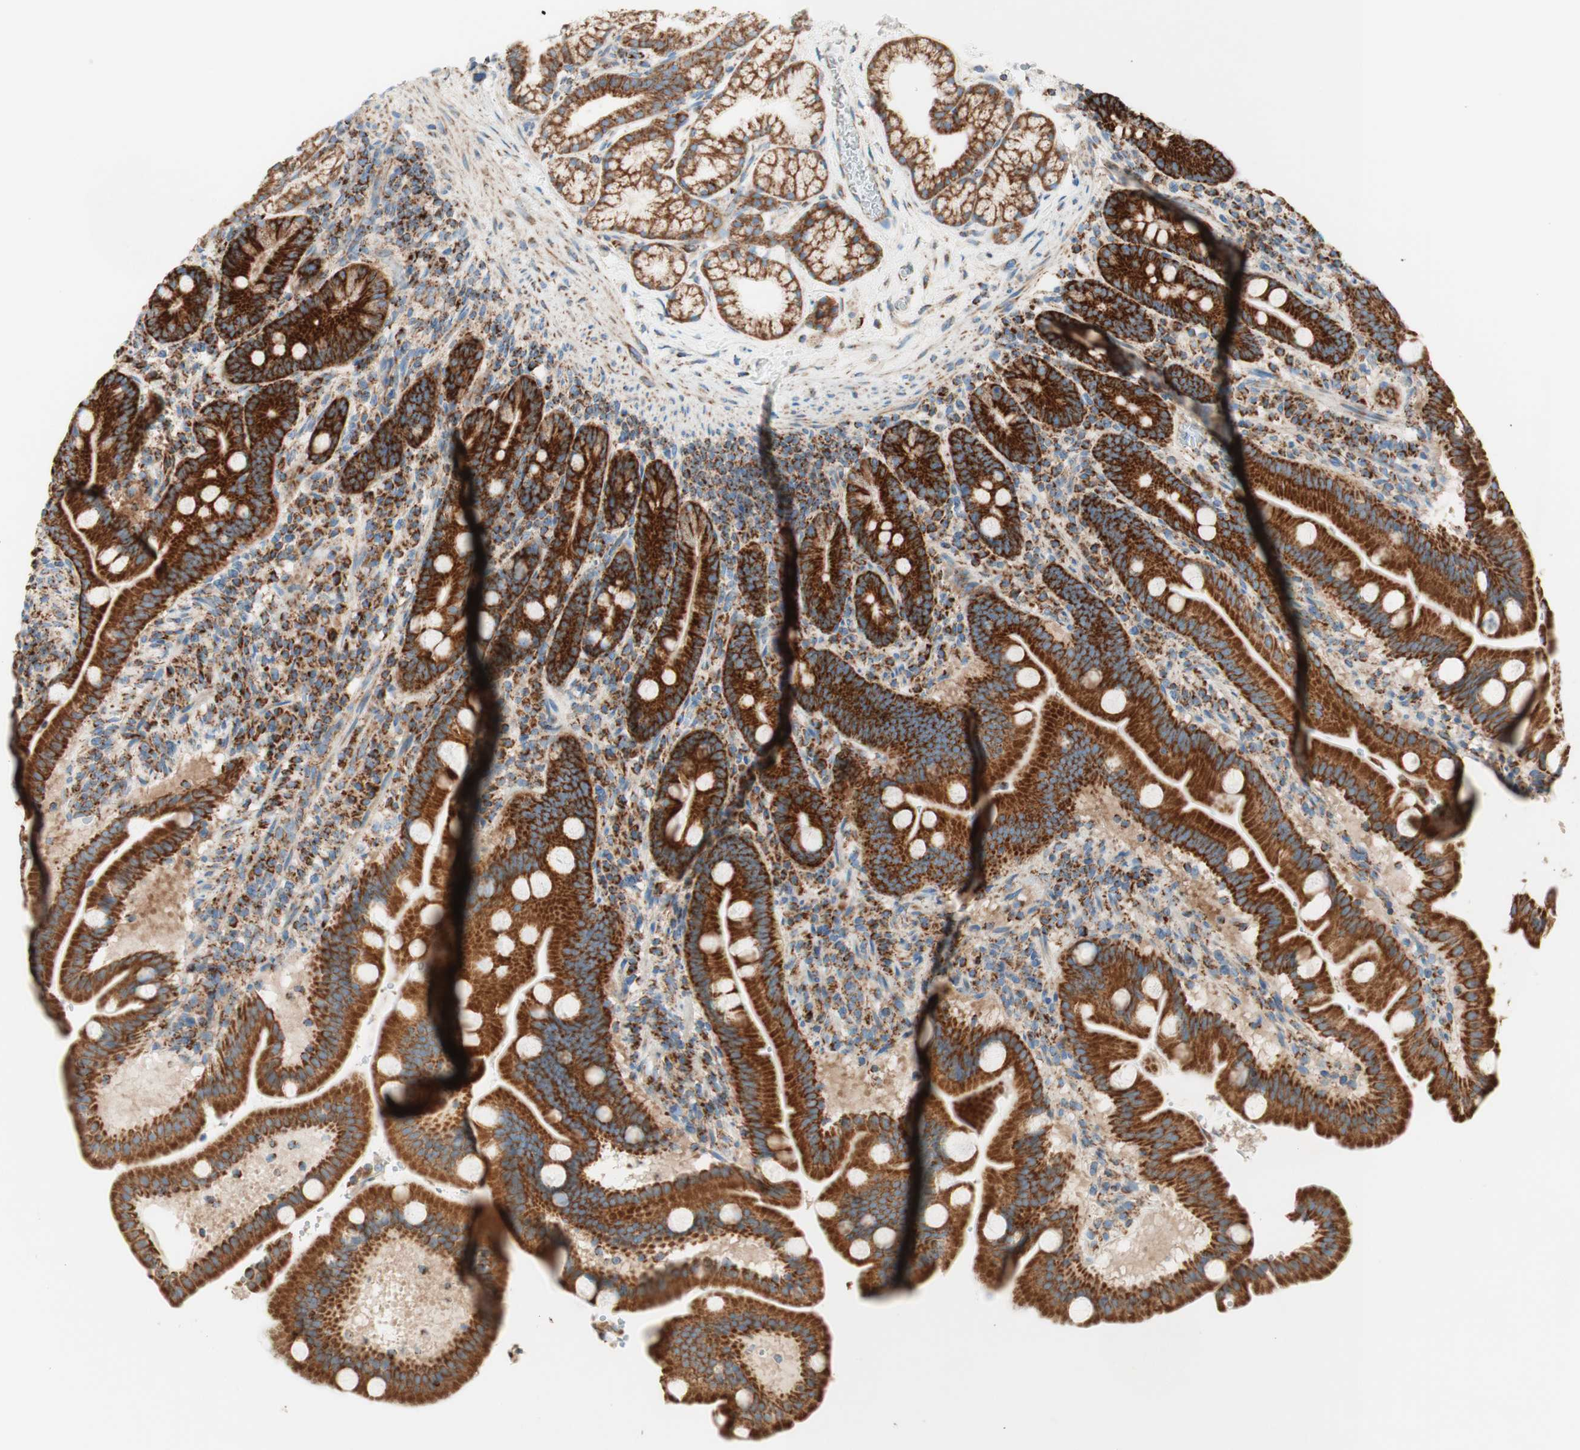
{"staining": {"intensity": "strong", "quantity": ">75%", "location": "cytoplasmic/membranous"}, "tissue": "duodenum", "cell_type": "Glandular cells", "image_type": "normal", "snomed": [{"axis": "morphology", "description": "Normal tissue, NOS"}, {"axis": "topography", "description": "Duodenum"}], "caption": "Unremarkable duodenum exhibits strong cytoplasmic/membranous expression in about >75% of glandular cells, visualized by immunohistochemistry.", "gene": "TOMM20", "patient": {"sex": "male", "age": 54}}